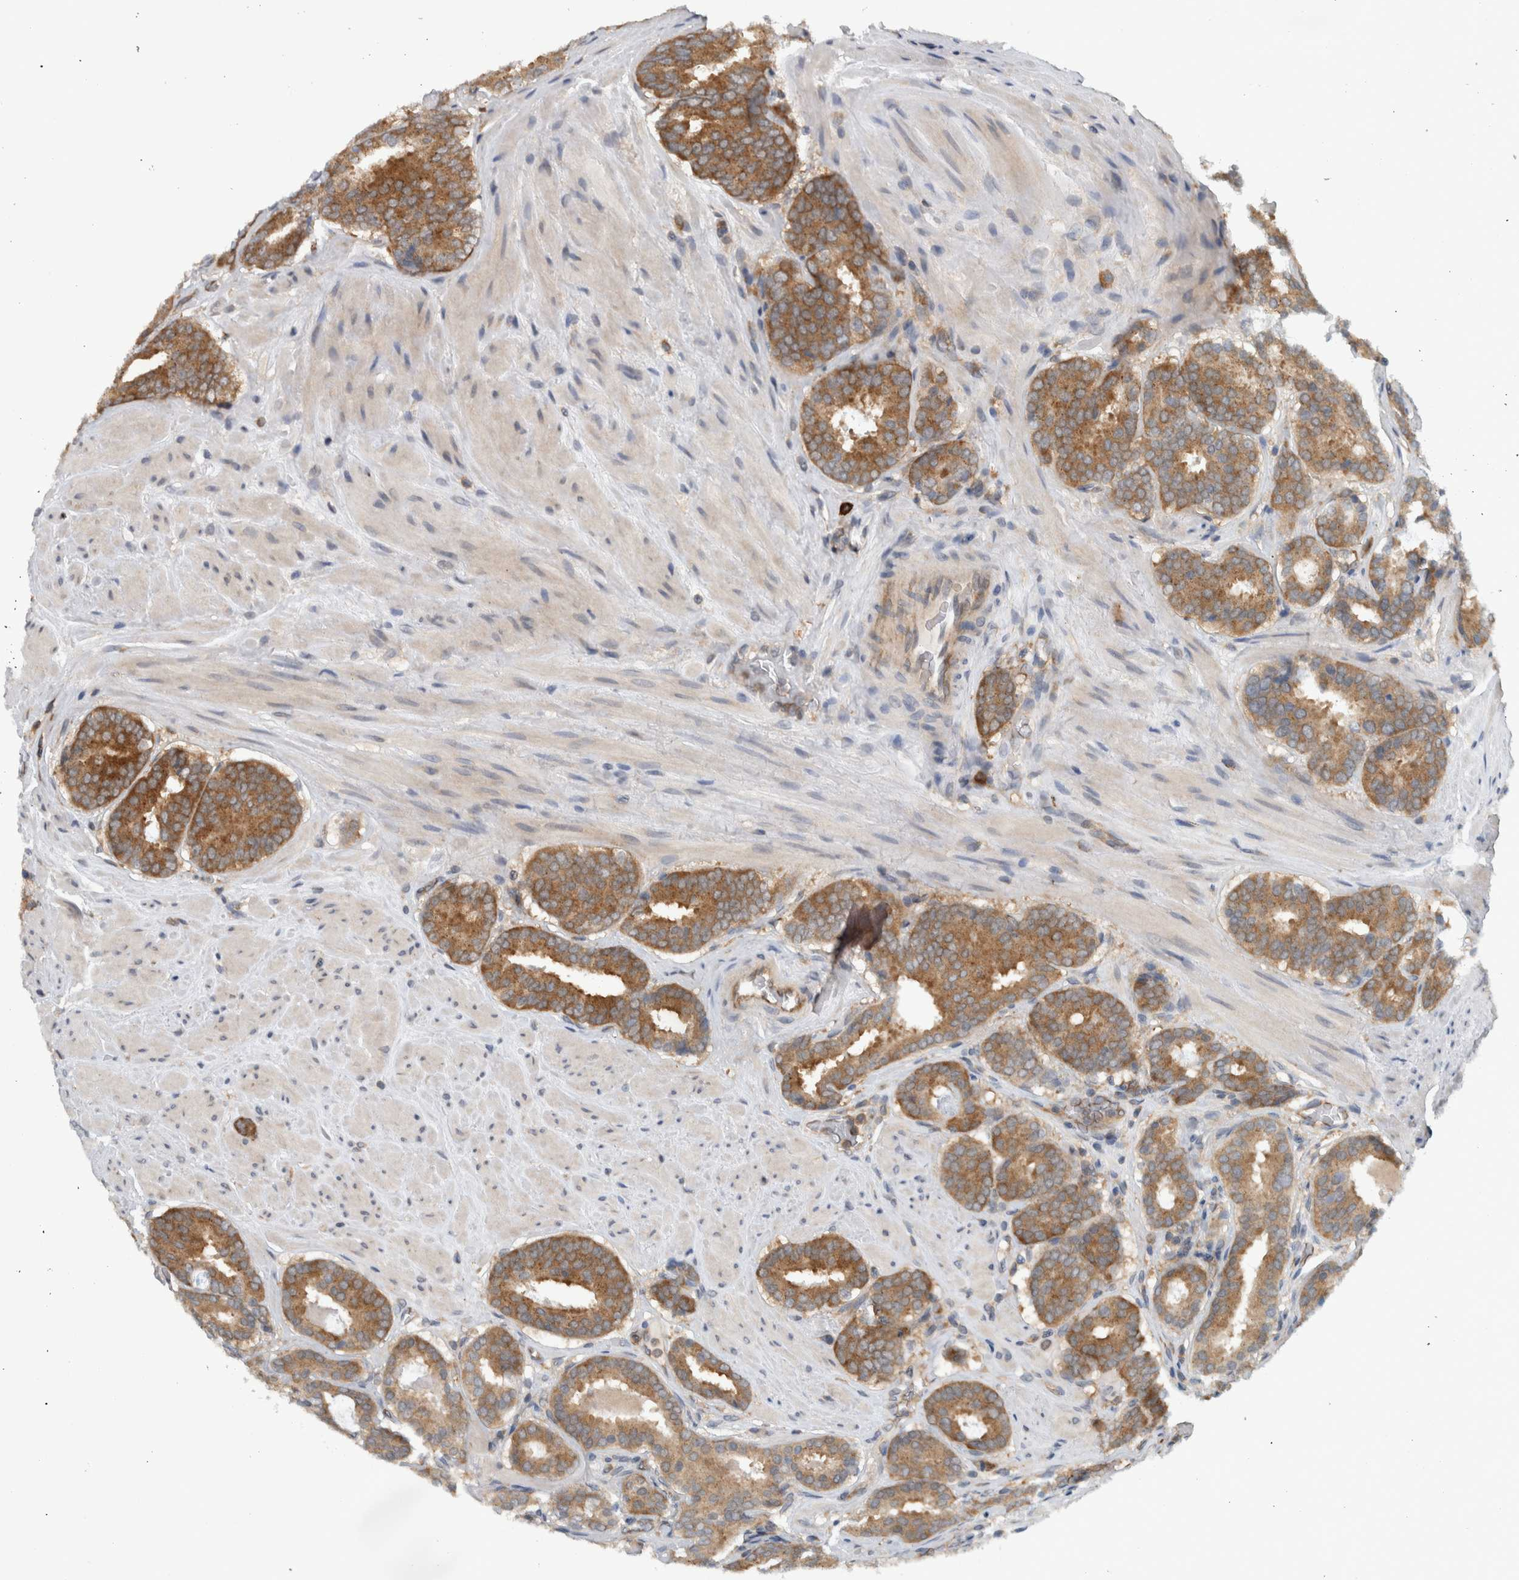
{"staining": {"intensity": "moderate", "quantity": ">75%", "location": "cytoplasmic/membranous"}, "tissue": "prostate cancer", "cell_type": "Tumor cells", "image_type": "cancer", "snomed": [{"axis": "morphology", "description": "Adenocarcinoma, Low grade"}, {"axis": "topography", "description": "Prostate"}], "caption": "There is medium levels of moderate cytoplasmic/membranous staining in tumor cells of prostate cancer (adenocarcinoma (low-grade)), as demonstrated by immunohistochemical staining (brown color).", "gene": "CCDC43", "patient": {"sex": "male", "age": 69}}